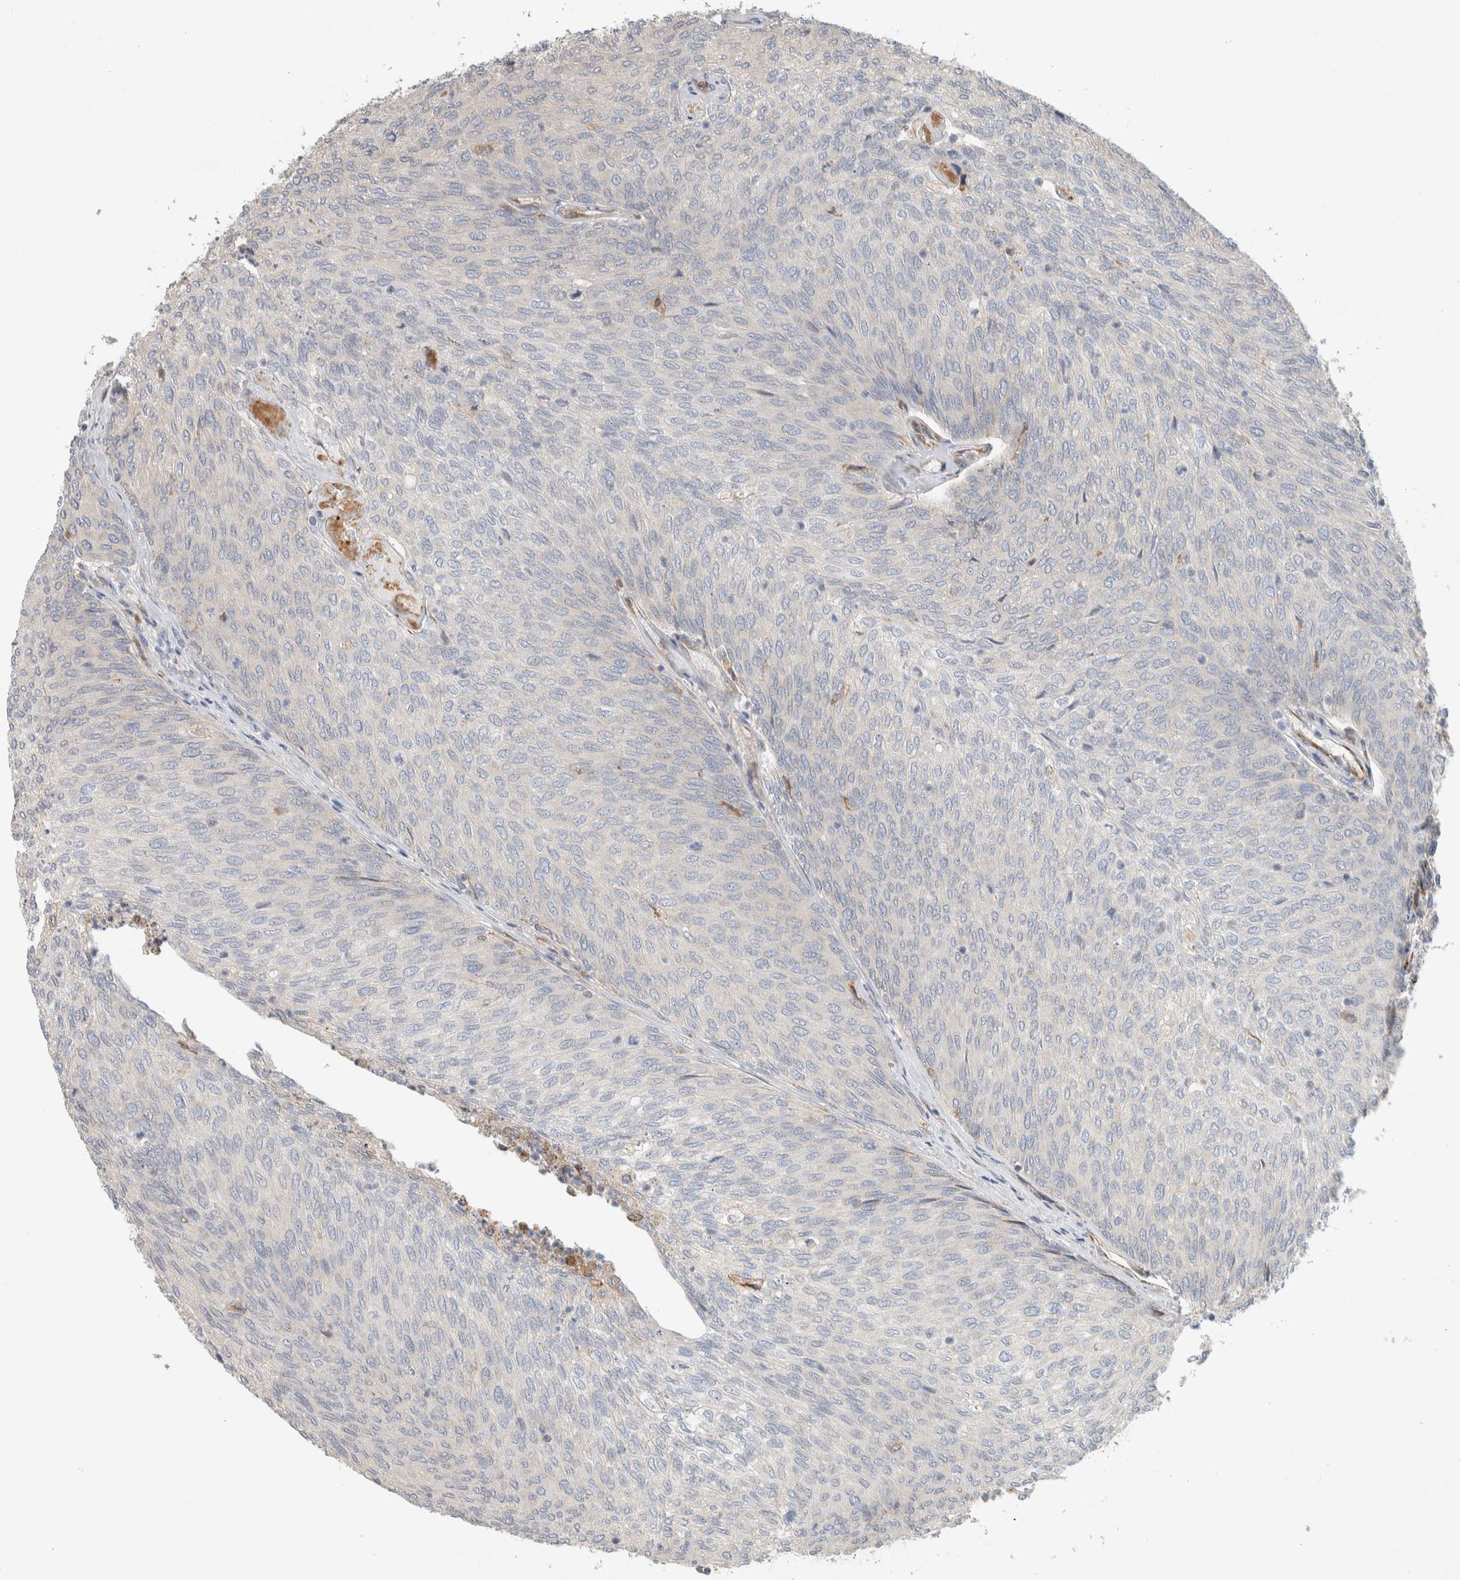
{"staining": {"intensity": "negative", "quantity": "none", "location": "none"}, "tissue": "urothelial cancer", "cell_type": "Tumor cells", "image_type": "cancer", "snomed": [{"axis": "morphology", "description": "Urothelial carcinoma, Low grade"}, {"axis": "topography", "description": "Urinary bladder"}], "caption": "An immunohistochemistry micrograph of low-grade urothelial carcinoma is shown. There is no staining in tumor cells of low-grade urothelial carcinoma.", "gene": "ADCY8", "patient": {"sex": "female", "age": 79}}